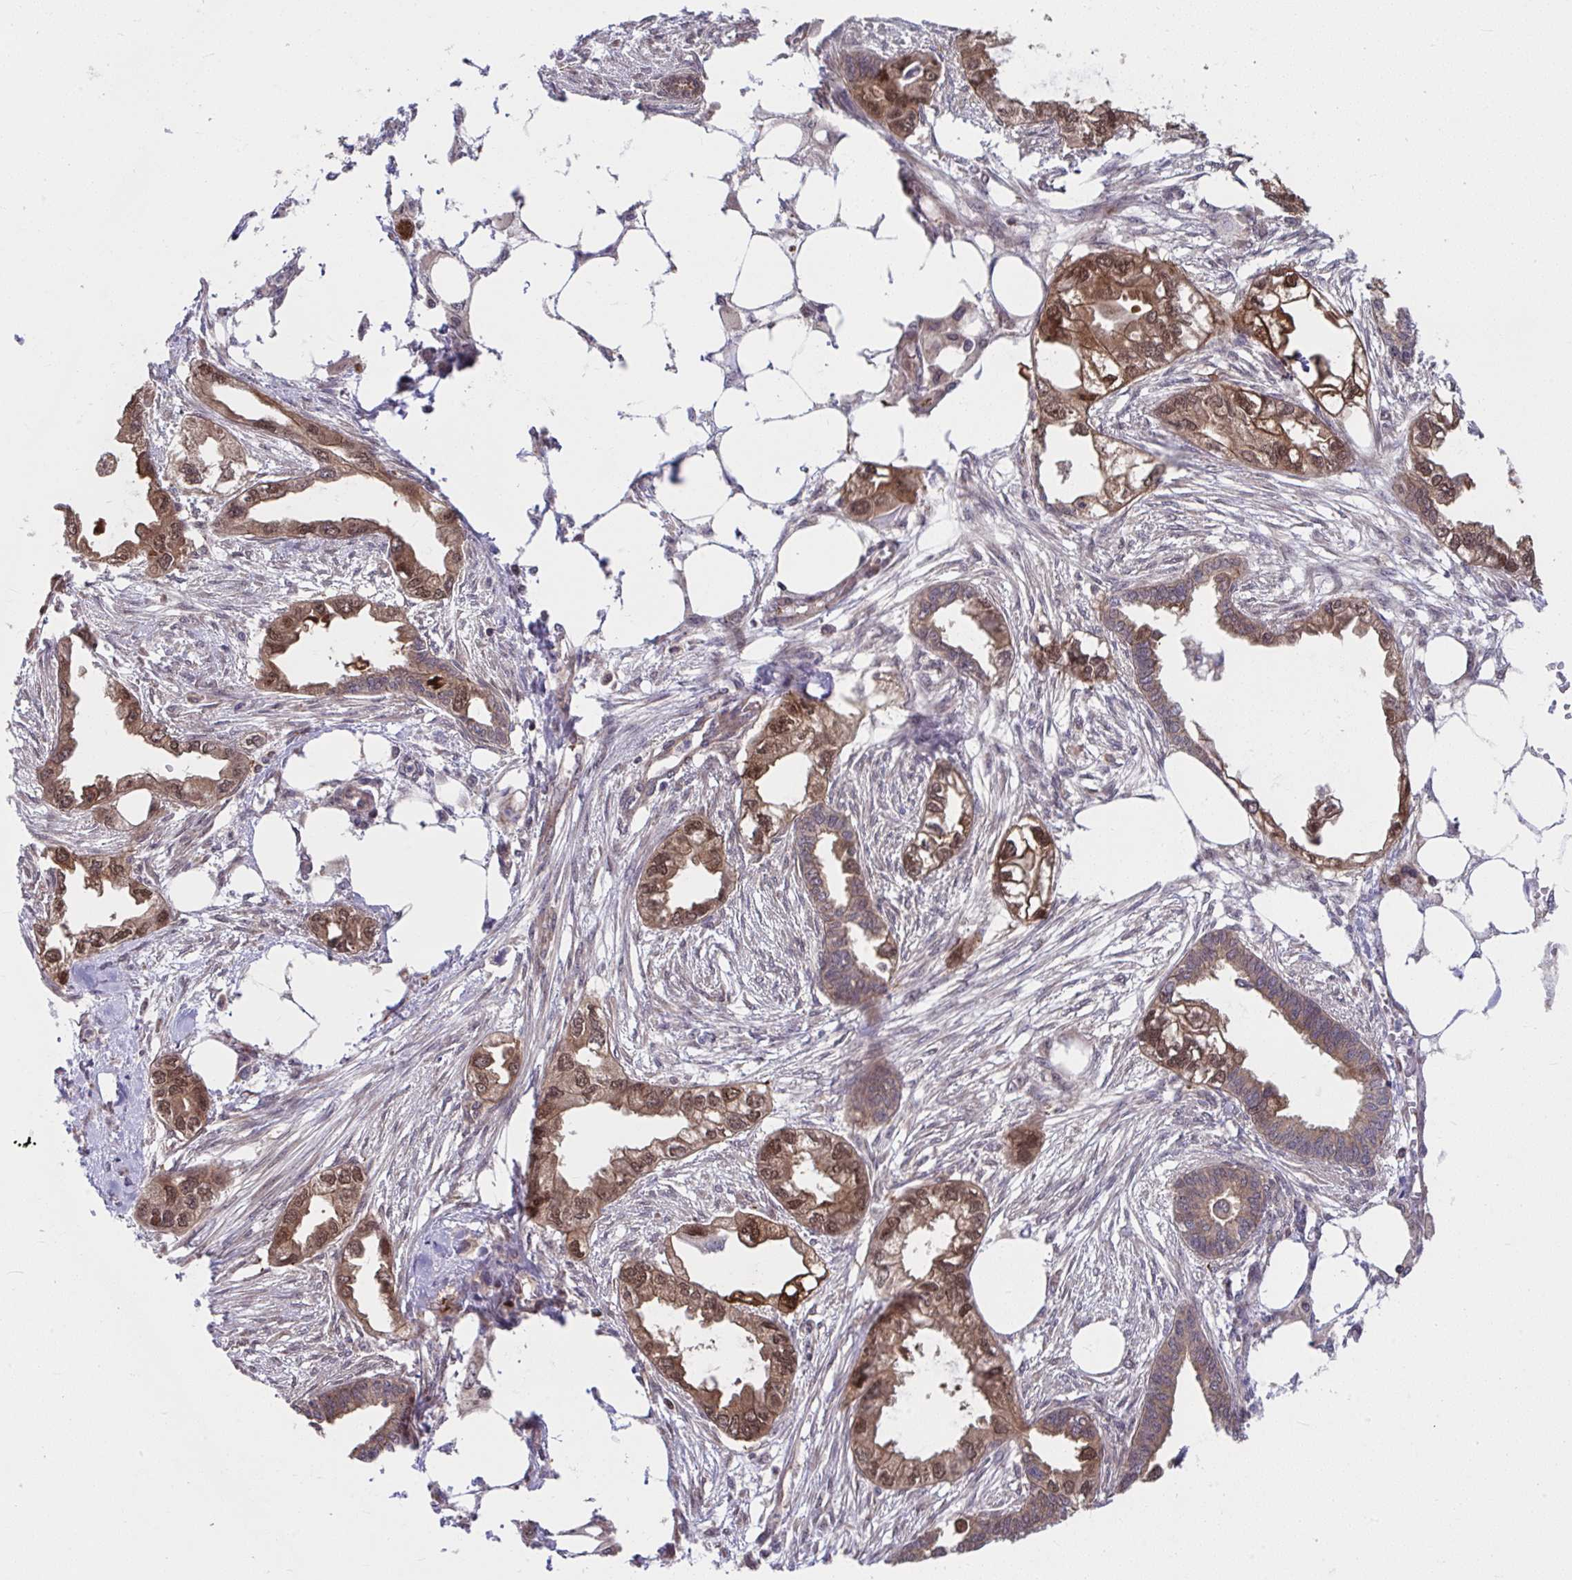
{"staining": {"intensity": "strong", "quantity": ">75%", "location": "cytoplasmic/membranous,nuclear"}, "tissue": "endometrial cancer", "cell_type": "Tumor cells", "image_type": "cancer", "snomed": [{"axis": "morphology", "description": "Adenocarcinoma, NOS"}, {"axis": "morphology", "description": "Adenocarcinoma, metastatic, NOS"}, {"axis": "topography", "description": "Adipose tissue"}, {"axis": "topography", "description": "Endometrium"}], "caption": "Metastatic adenocarcinoma (endometrial) stained for a protein exhibits strong cytoplasmic/membranous and nuclear positivity in tumor cells. The protein of interest is stained brown, and the nuclei are stained in blue (DAB (3,3'-diaminobenzidine) IHC with brightfield microscopy, high magnification).", "gene": "PCDHB7", "patient": {"sex": "female", "age": 67}}